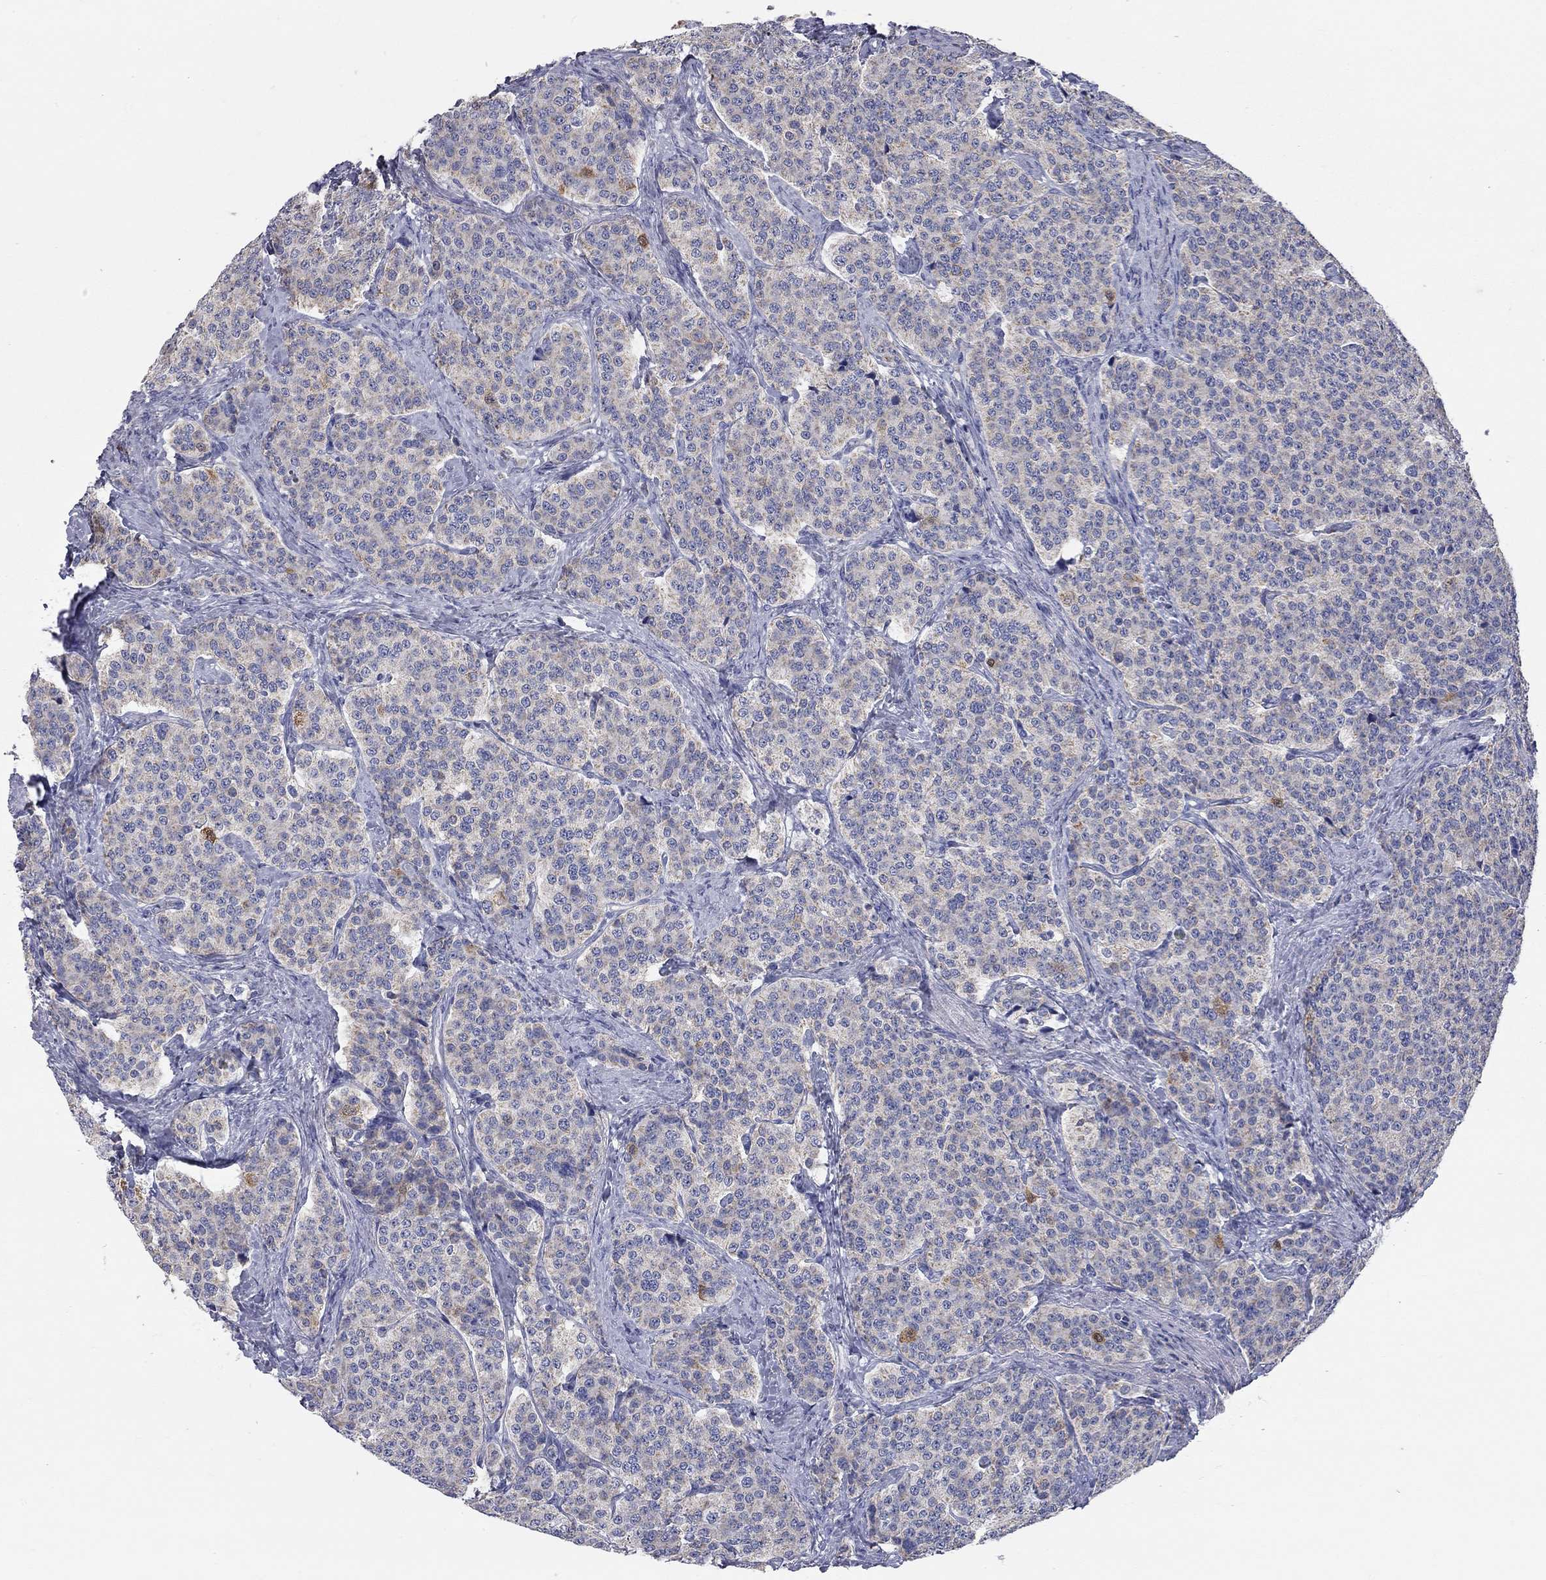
{"staining": {"intensity": "moderate", "quantity": "<25%", "location": "cytoplasmic/membranous"}, "tissue": "carcinoid", "cell_type": "Tumor cells", "image_type": "cancer", "snomed": [{"axis": "morphology", "description": "Carcinoid, malignant, NOS"}, {"axis": "topography", "description": "Small intestine"}], "caption": "Protein analysis of carcinoid tissue shows moderate cytoplasmic/membranous expression in about <25% of tumor cells.", "gene": "CFAP161", "patient": {"sex": "female", "age": 58}}